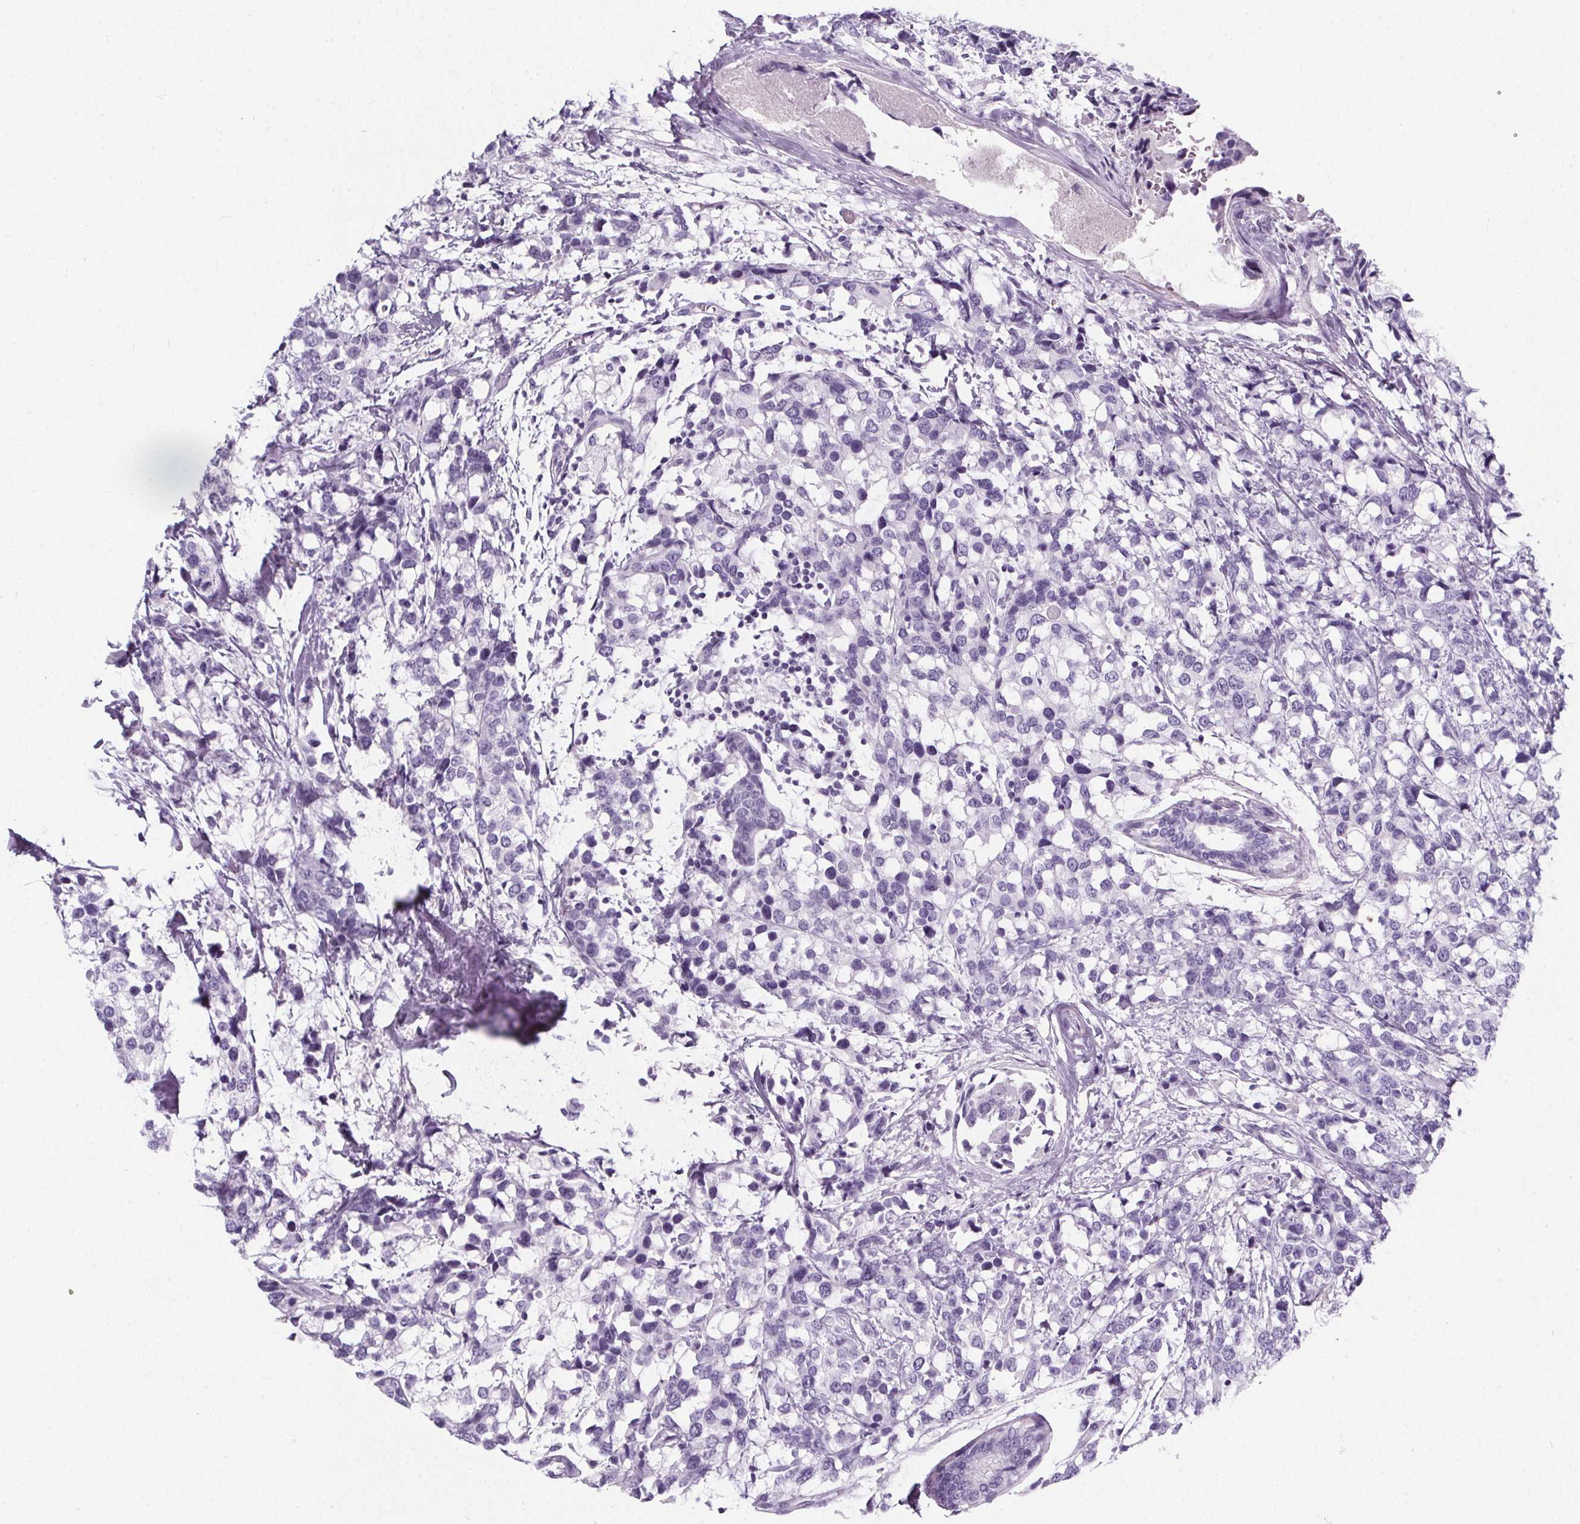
{"staining": {"intensity": "negative", "quantity": "none", "location": "none"}, "tissue": "breast cancer", "cell_type": "Tumor cells", "image_type": "cancer", "snomed": [{"axis": "morphology", "description": "Lobular carcinoma"}, {"axis": "topography", "description": "Breast"}], "caption": "This is an immunohistochemistry (IHC) histopathology image of human breast cancer (lobular carcinoma). There is no staining in tumor cells.", "gene": "ADRB1", "patient": {"sex": "female", "age": 59}}